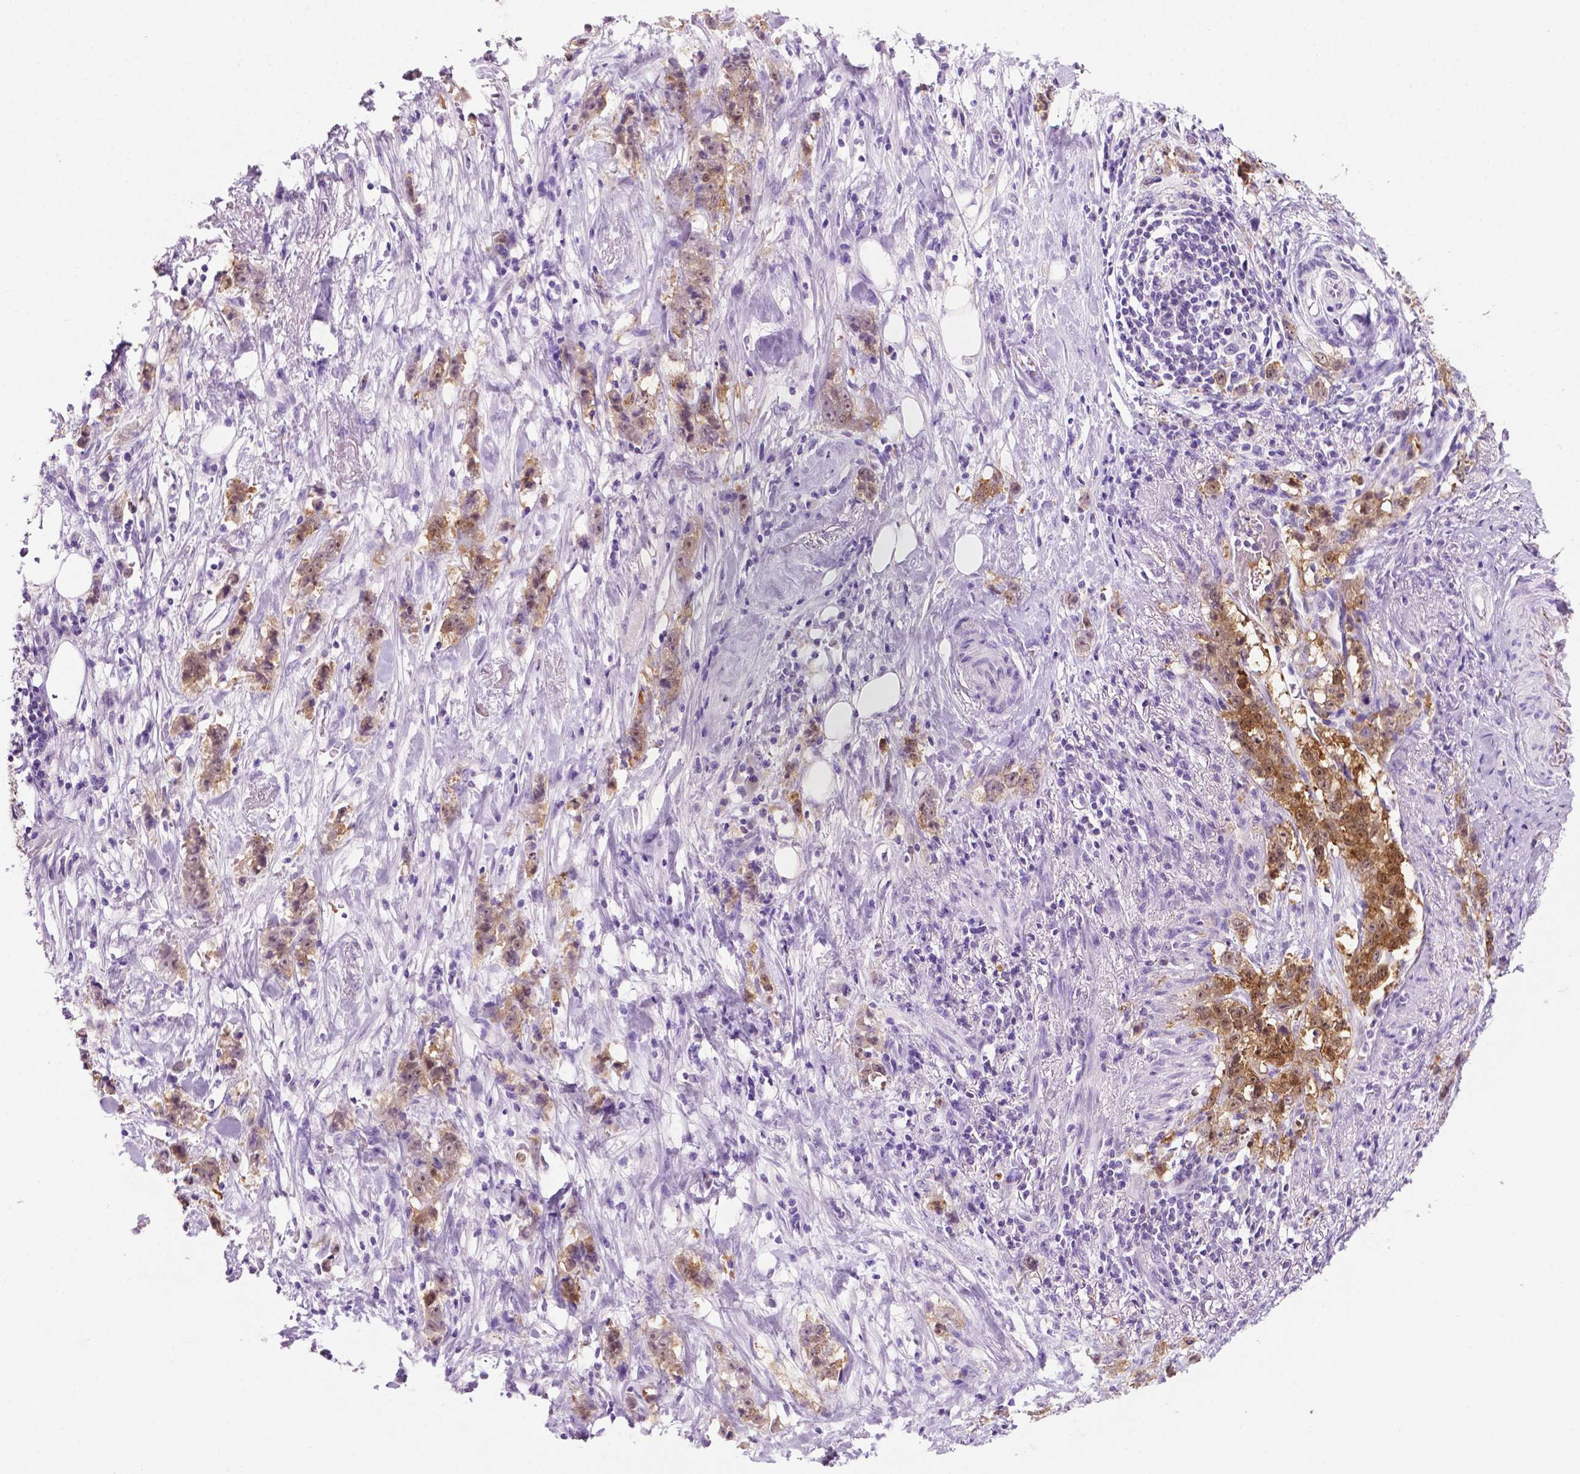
{"staining": {"intensity": "moderate", "quantity": ">75%", "location": "cytoplasmic/membranous,nuclear"}, "tissue": "stomach cancer", "cell_type": "Tumor cells", "image_type": "cancer", "snomed": [{"axis": "morphology", "description": "Adenocarcinoma, NOS"}, {"axis": "topography", "description": "Stomach, lower"}], "caption": "Immunohistochemistry (IHC) image of stomach cancer (adenocarcinoma) stained for a protein (brown), which demonstrates medium levels of moderate cytoplasmic/membranous and nuclear expression in approximately >75% of tumor cells.", "gene": "PHGR1", "patient": {"sex": "male", "age": 88}}